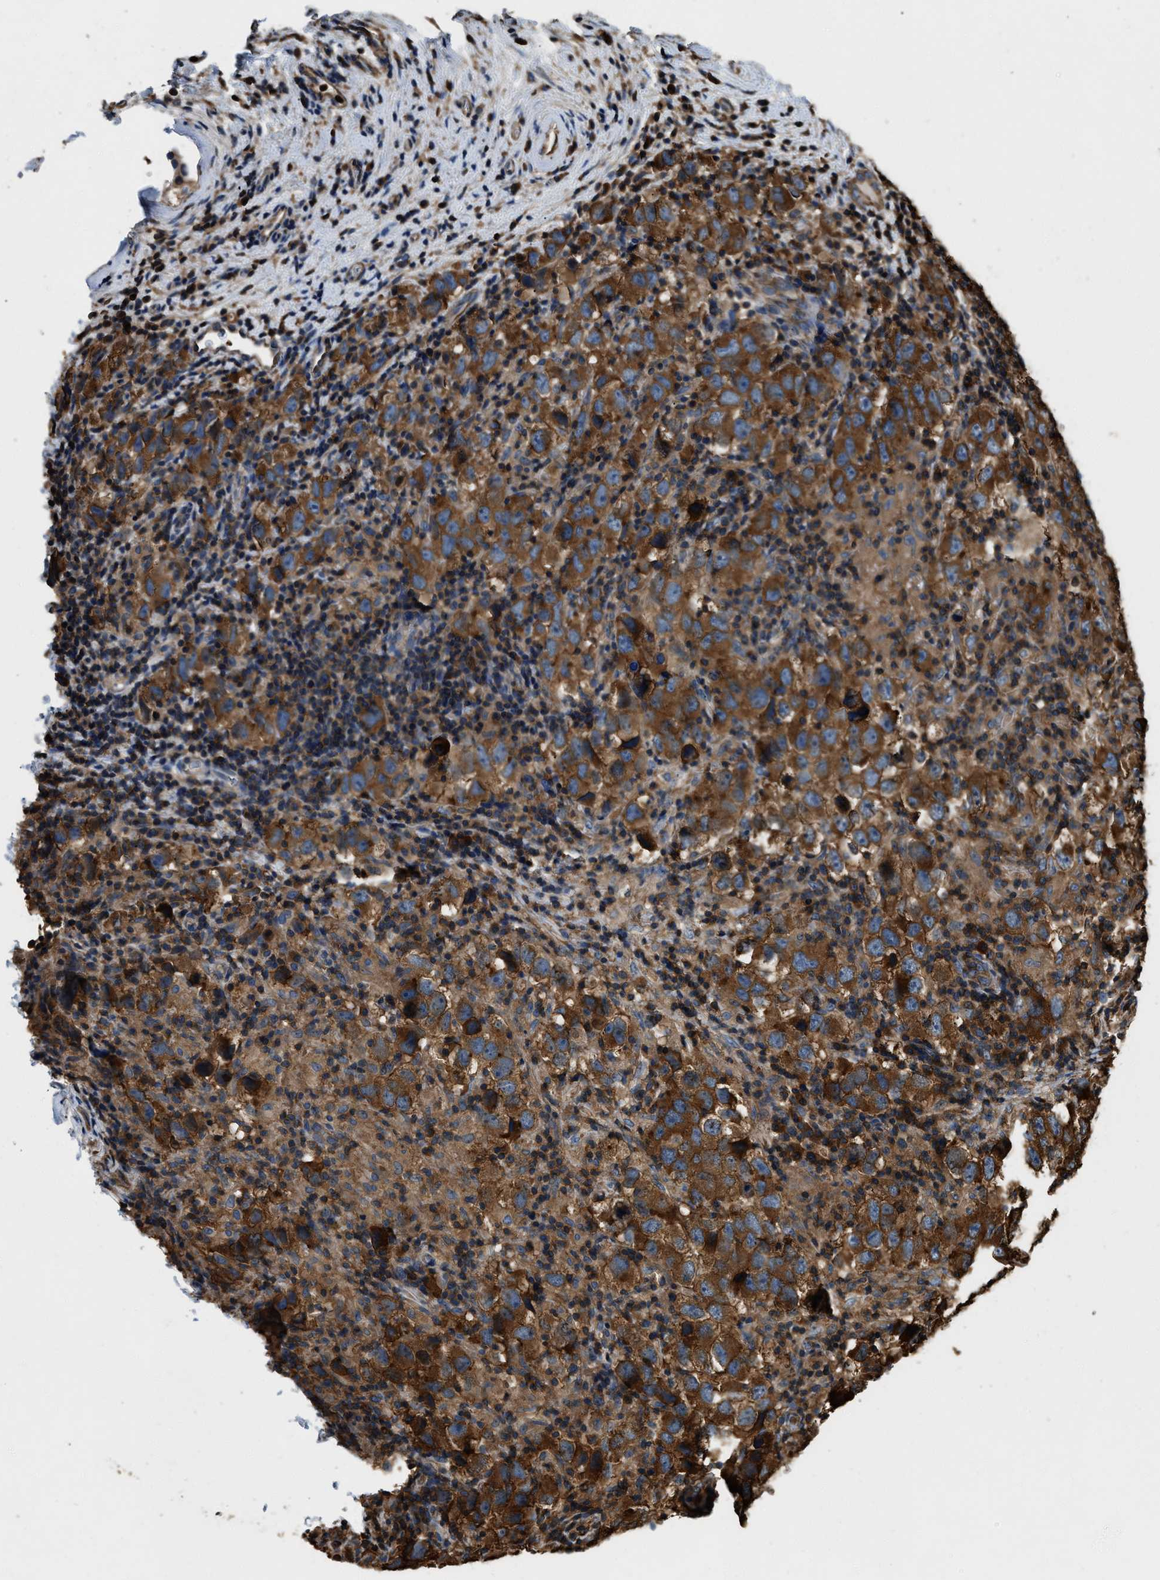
{"staining": {"intensity": "strong", "quantity": ">75%", "location": "cytoplasmic/membranous"}, "tissue": "testis cancer", "cell_type": "Tumor cells", "image_type": "cancer", "snomed": [{"axis": "morphology", "description": "Carcinoma, Embryonal, NOS"}, {"axis": "topography", "description": "Testis"}], "caption": "Immunohistochemical staining of human testis cancer (embryonal carcinoma) reveals strong cytoplasmic/membranous protein expression in approximately >75% of tumor cells.", "gene": "YARS1", "patient": {"sex": "male", "age": 21}}